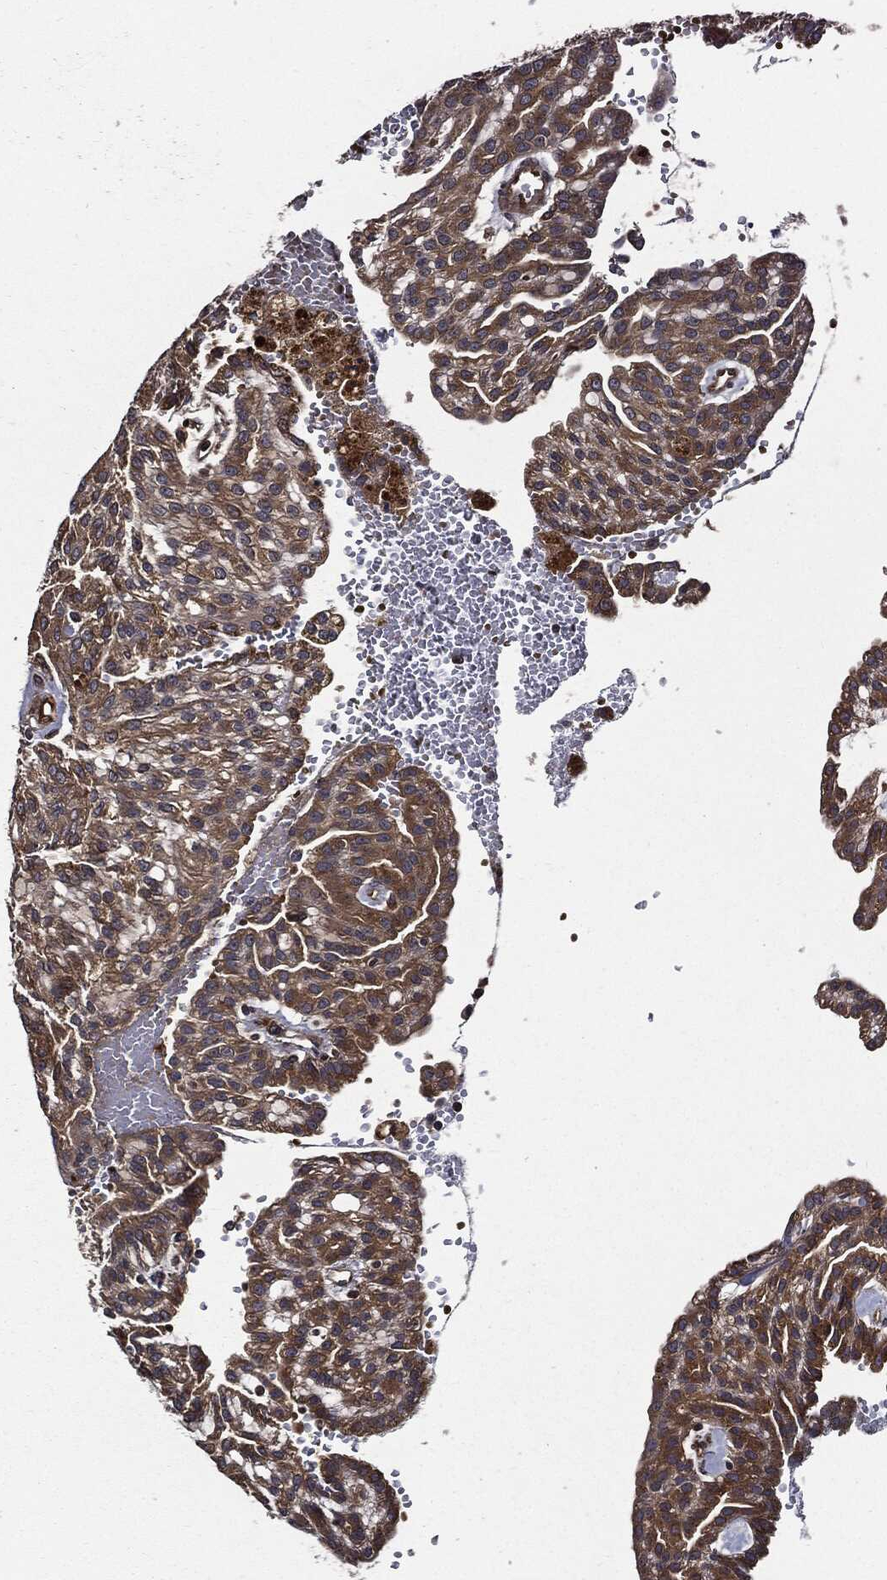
{"staining": {"intensity": "moderate", "quantity": "<25%", "location": "cytoplasmic/membranous"}, "tissue": "renal cancer", "cell_type": "Tumor cells", "image_type": "cancer", "snomed": [{"axis": "morphology", "description": "Adenocarcinoma, NOS"}, {"axis": "topography", "description": "Kidney"}], "caption": "Moderate cytoplasmic/membranous positivity is seen in about <25% of tumor cells in adenocarcinoma (renal).", "gene": "HTT", "patient": {"sex": "male", "age": 63}}